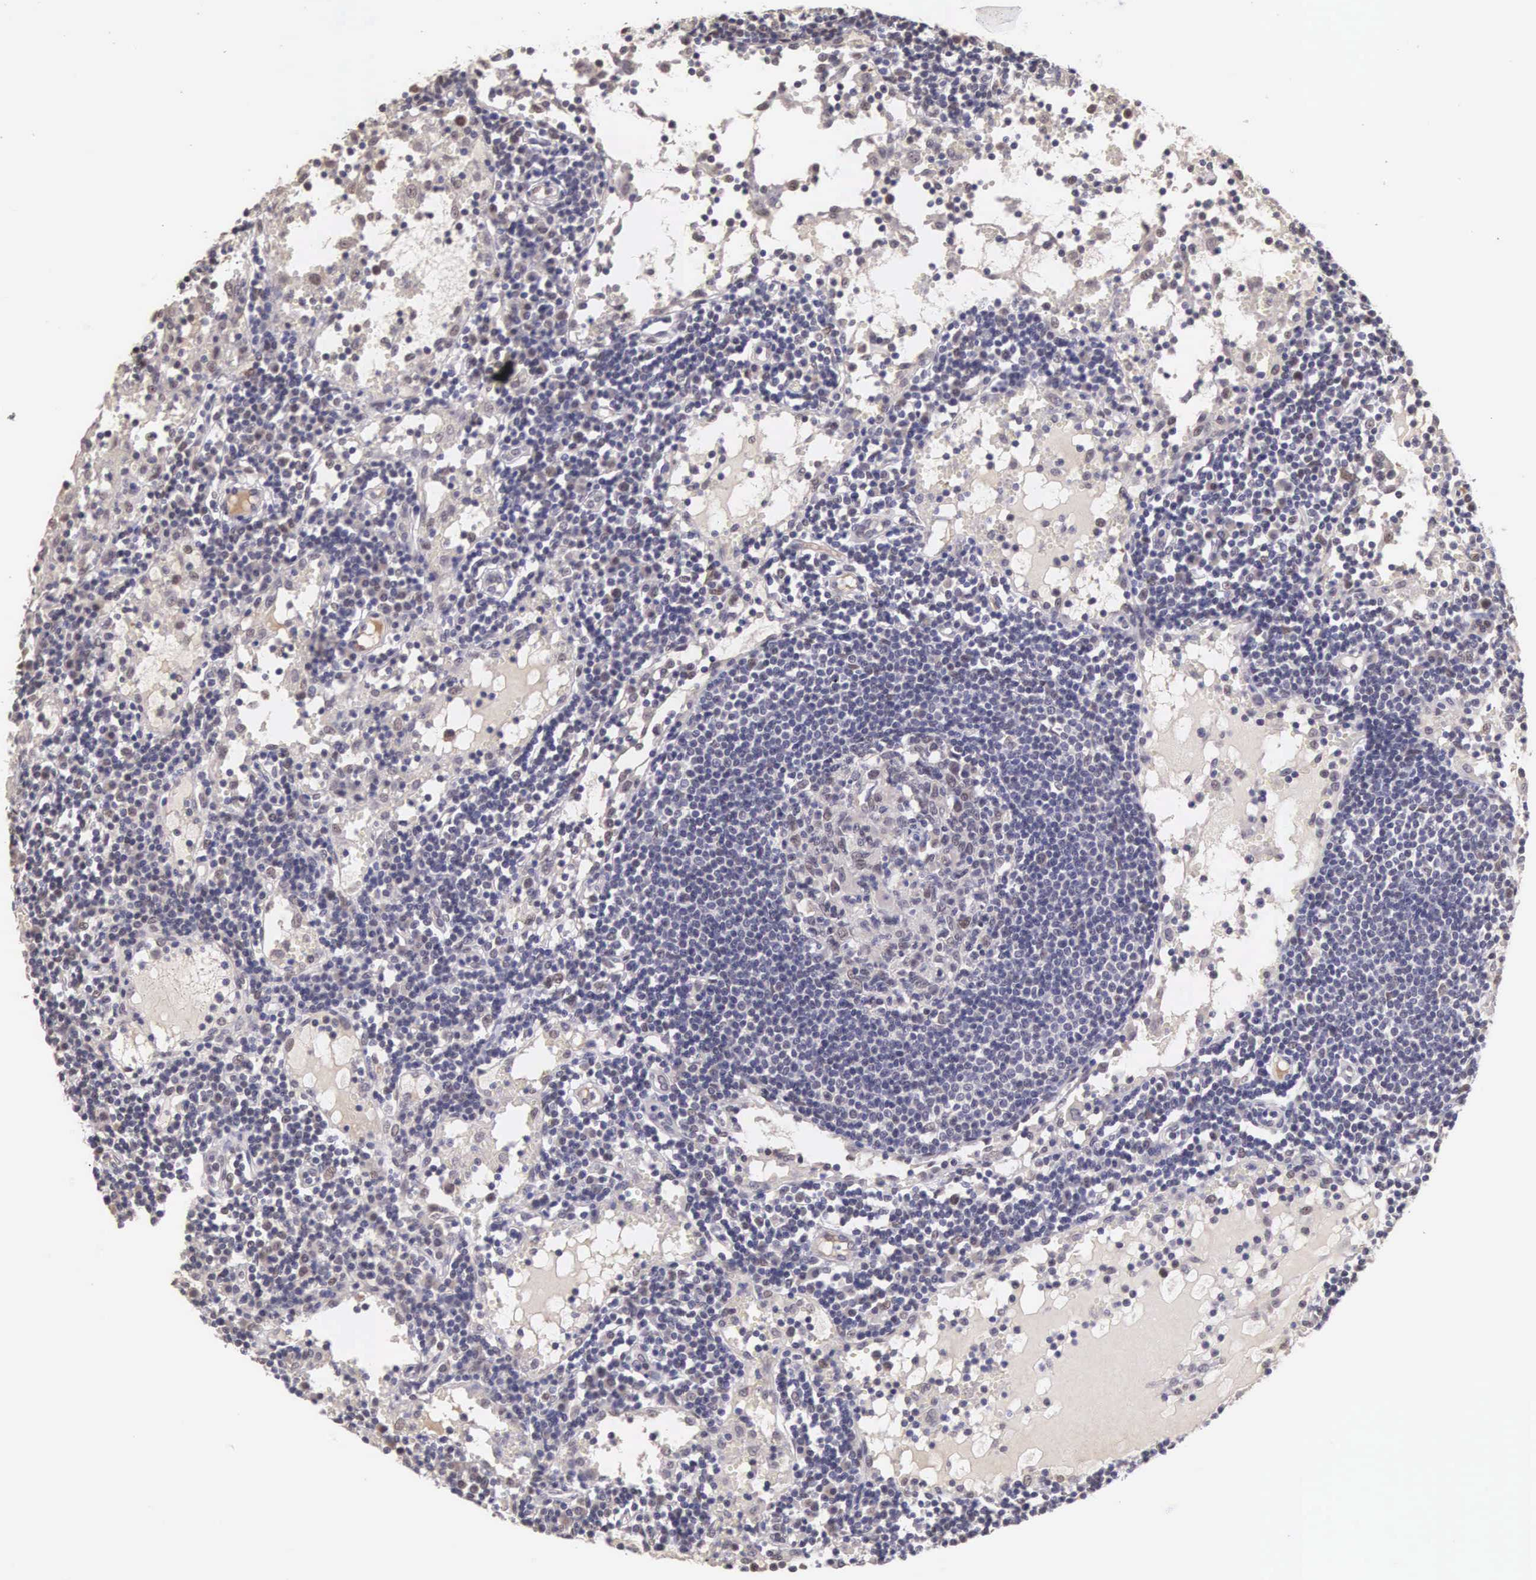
{"staining": {"intensity": "negative", "quantity": "none", "location": "none"}, "tissue": "lymph node", "cell_type": "Germinal center cells", "image_type": "normal", "snomed": [{"axis": "morphology", "description": "Normal tissue, NOS"}, {"axis": "topography", "description": "Lymph node"}], "caption": "This is an immunohistochemistry (IHC) photomicrograph of unremarkable human lymph node. There is no expression in germinal center cells.", "gene": "HMGXB4", "patient": {"sex": "female", "age": 55}}